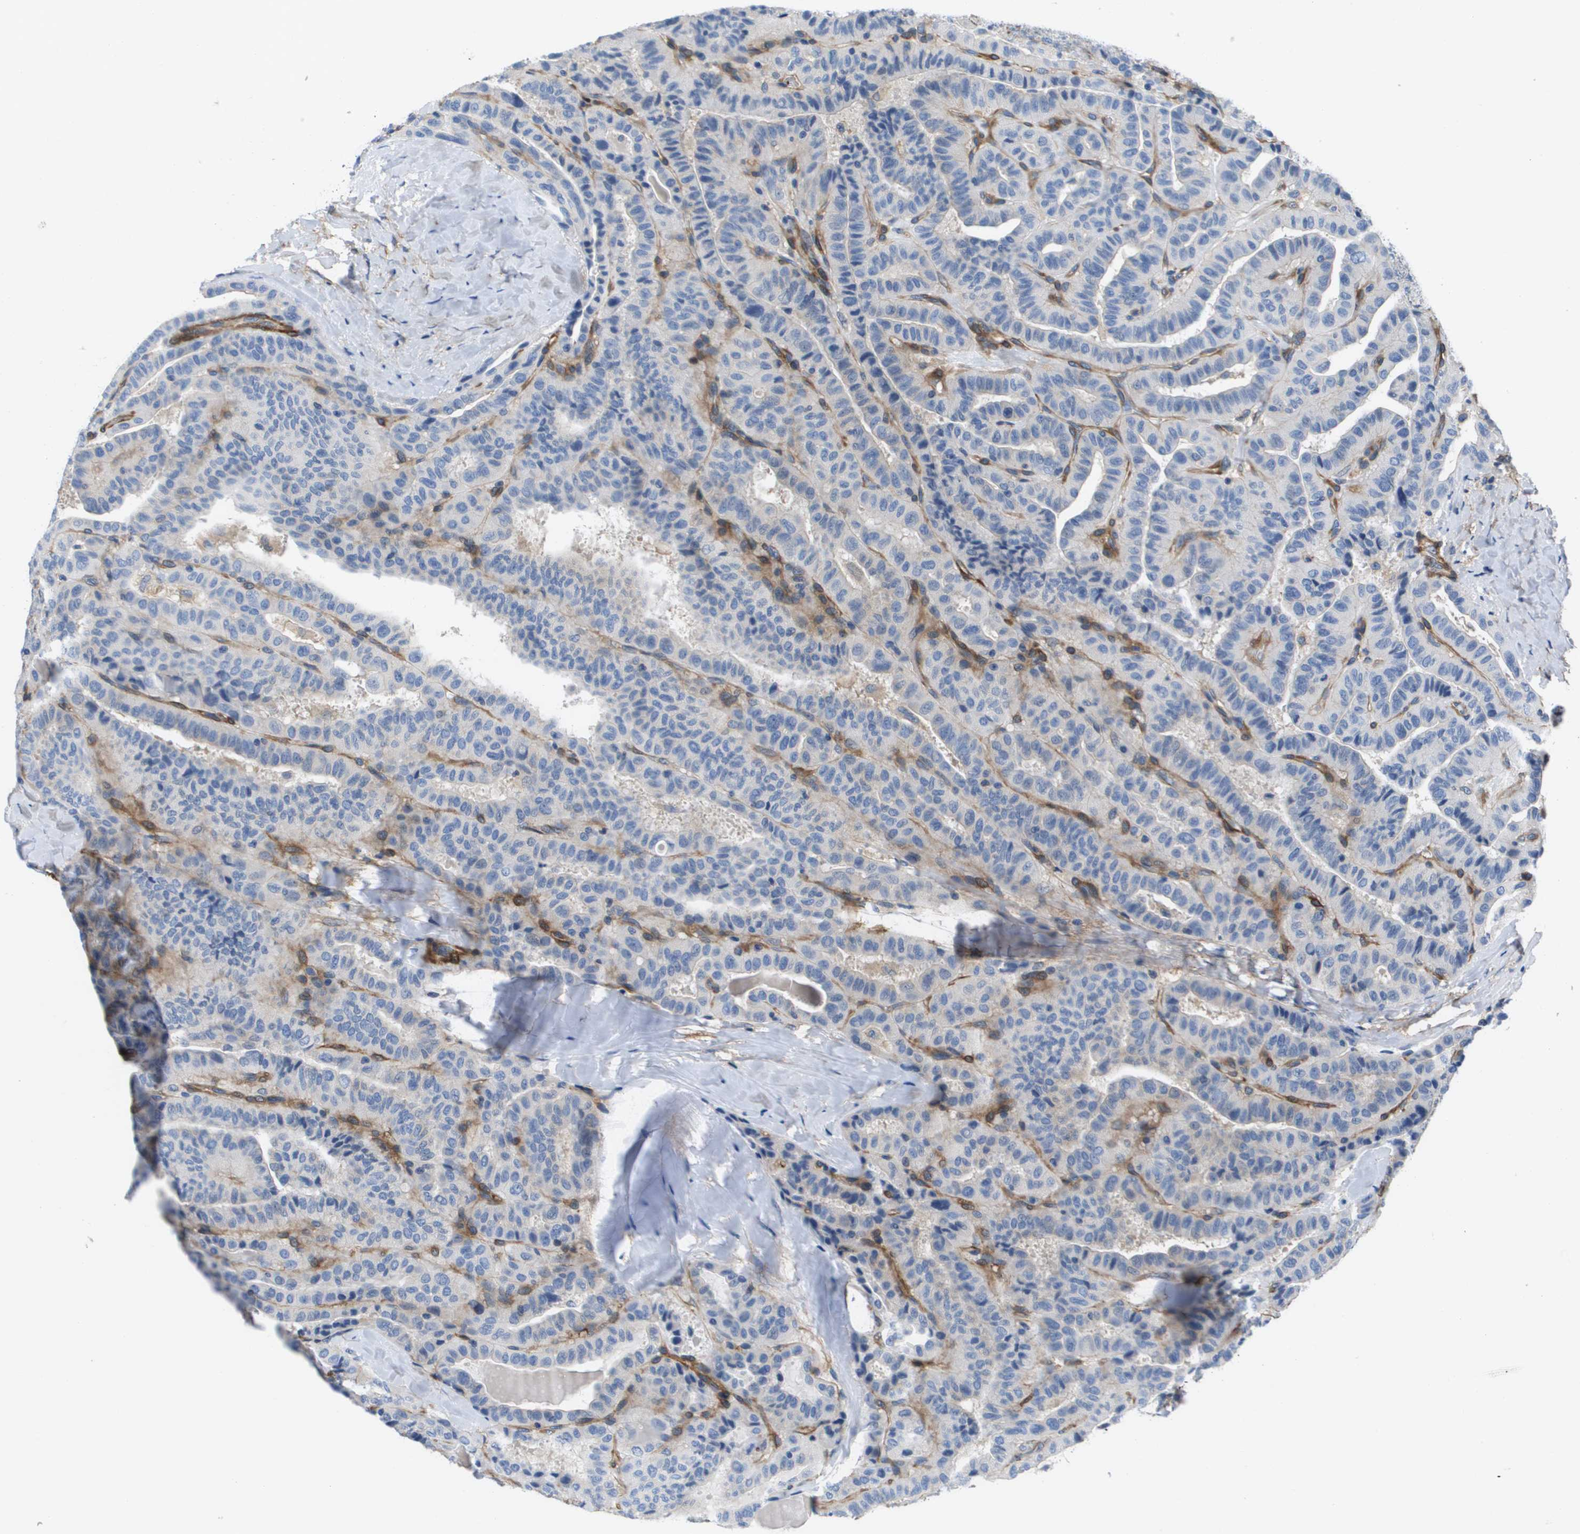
{"staining": {"intensity": "negative", "quantity": "none", "location": "none"}, "tissue": "thyroid cancer", "cell_type": "Tumor cells", "image_type": "cancer", "snomed": [{"axis": "morphology", "description": "Papillary adenocarcinoma, NOS"}, {"axis": "topography", "description": "Thyroid gland"}], "caption": "Tumor cells are negative for brown protein staining in thyroid cancer.", "gene": "LPP", "patient": {"sex": "male", "age": 77}}